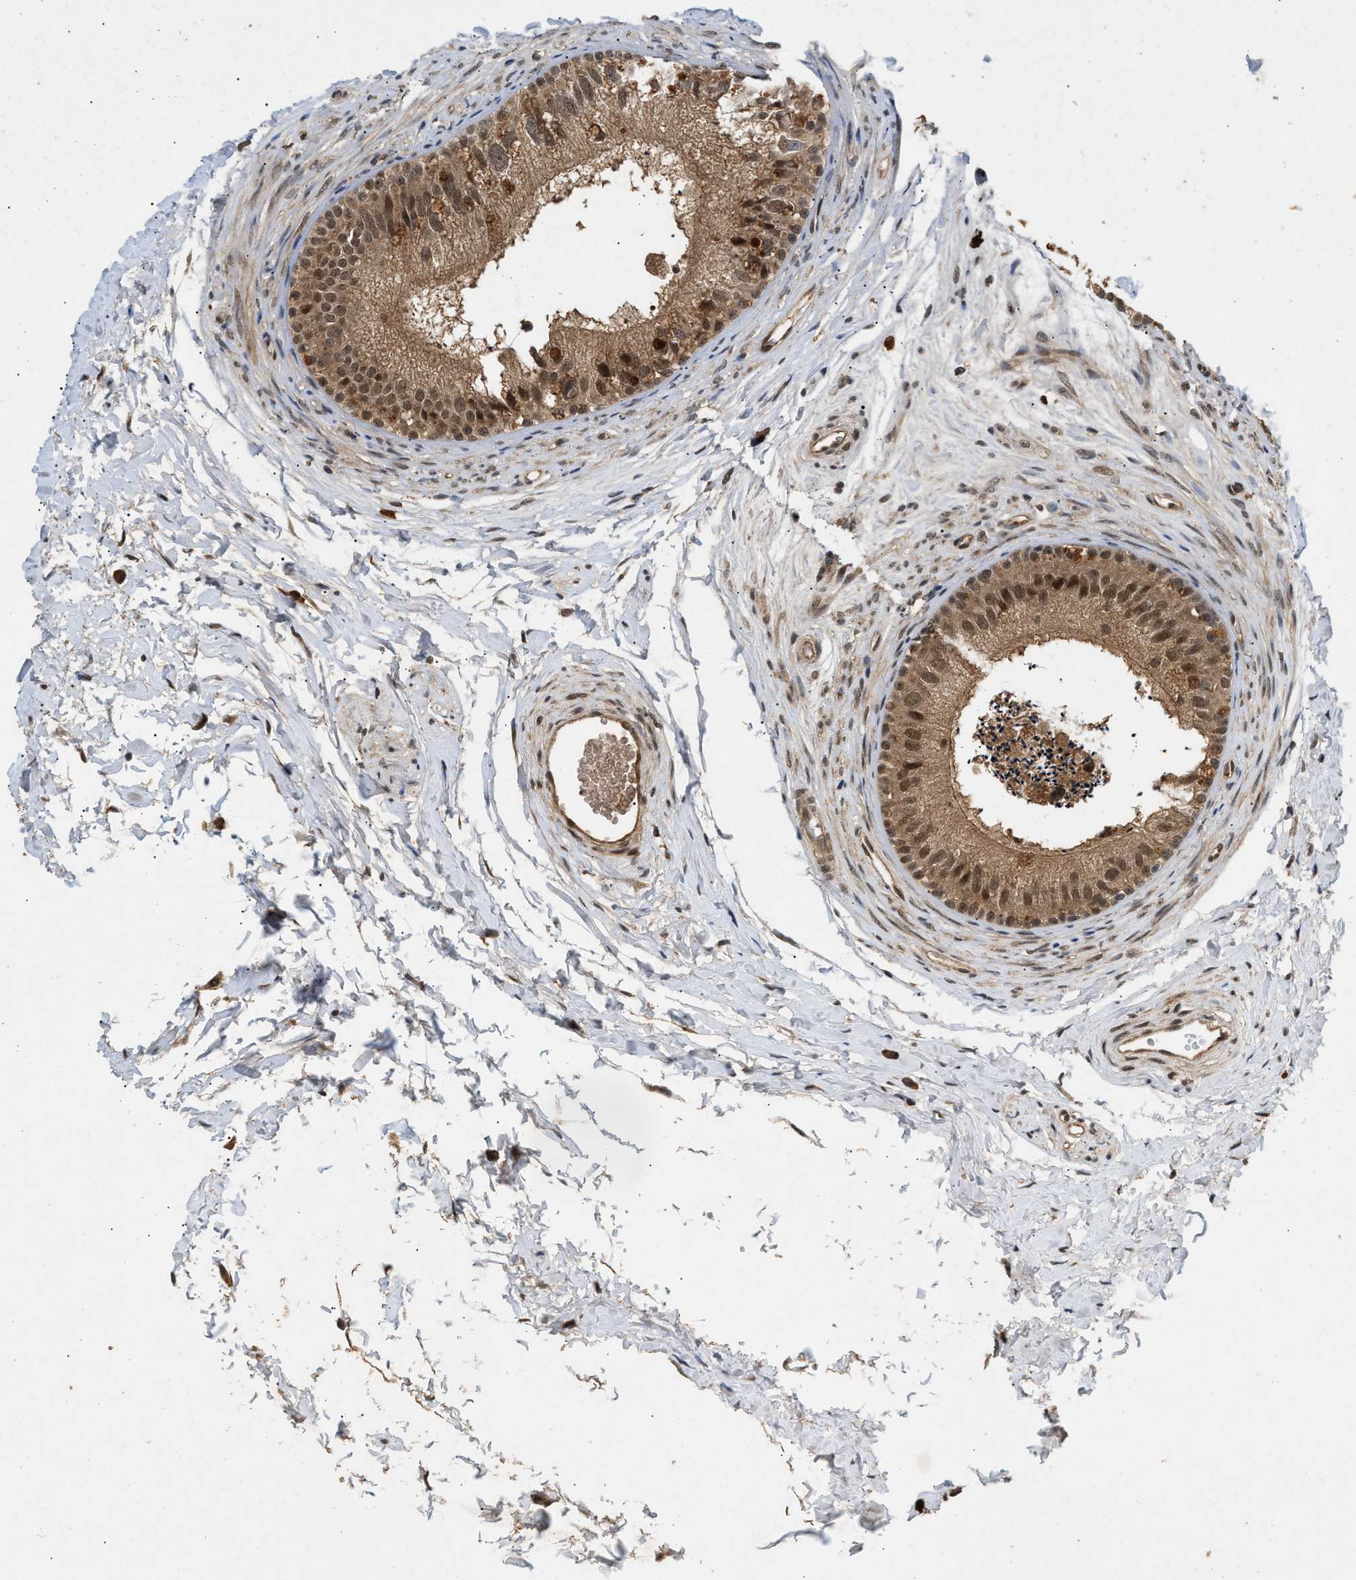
{"staining": {"intensity": "moderate", "quantity": ">75%", "location": "cytoplasmic/membranous,nuclear"}, "tissue": "epididymis", "cell_type": "Glandular cells", "image_type": "normal", "snomed": [{"axis": "morphology", "description": "Normal tissue, NOS"}, {"axis": "topography", "description": "Epididymis"}], "caption": "Immunohistochemical staining of normal epididymis shows medium levels of moderate cytoplasmic/membranous,nuclear positivity in approximately >75% of glandular cells.", "gene": "RUSC2", "patient": {"sex": "male", "age": 56}}